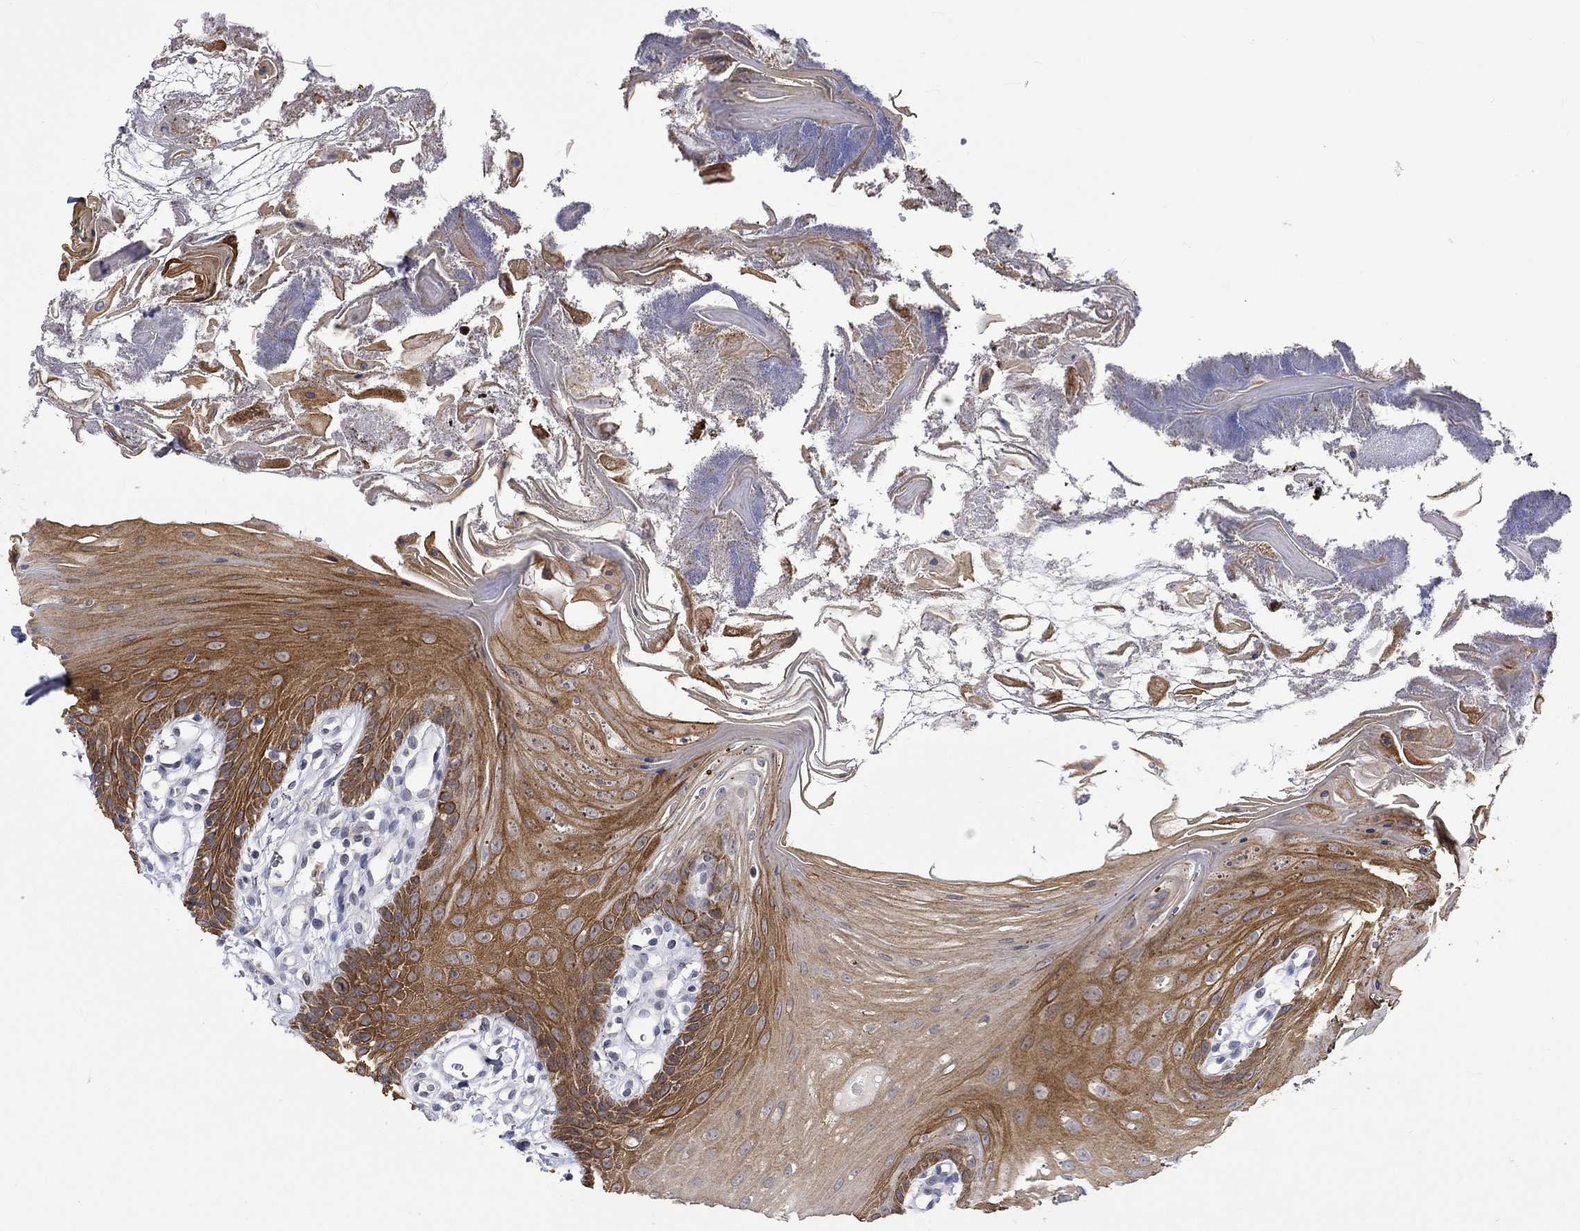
{"staining": {"intensity": "strong", "quantity": "25%-75%", "location": "cytoplasmic/membranous"}, "tissue": "oral mucosa", "cell_type": "Squamous epithelial cells", "image_type": "normal", "snomed": [{"axis": "morphology", "description": "Normal tissue, NOS"}, {"axis": "morphology", "description": "Squamous cell carcinoma, NOS"}, {"axis": "topography", "description": "Oral tissue"}, {"axis": "topography", "description": "Head-Neck"}], "caption": "This is a micrograph of IHC staining of unremarkable oral mucosa, which shows strong positivity in the cytoplasmic/membranous of squamous epithelial cells.", "gene": "DDX3Y", "patient": {"sex": "male", "age": 69}}